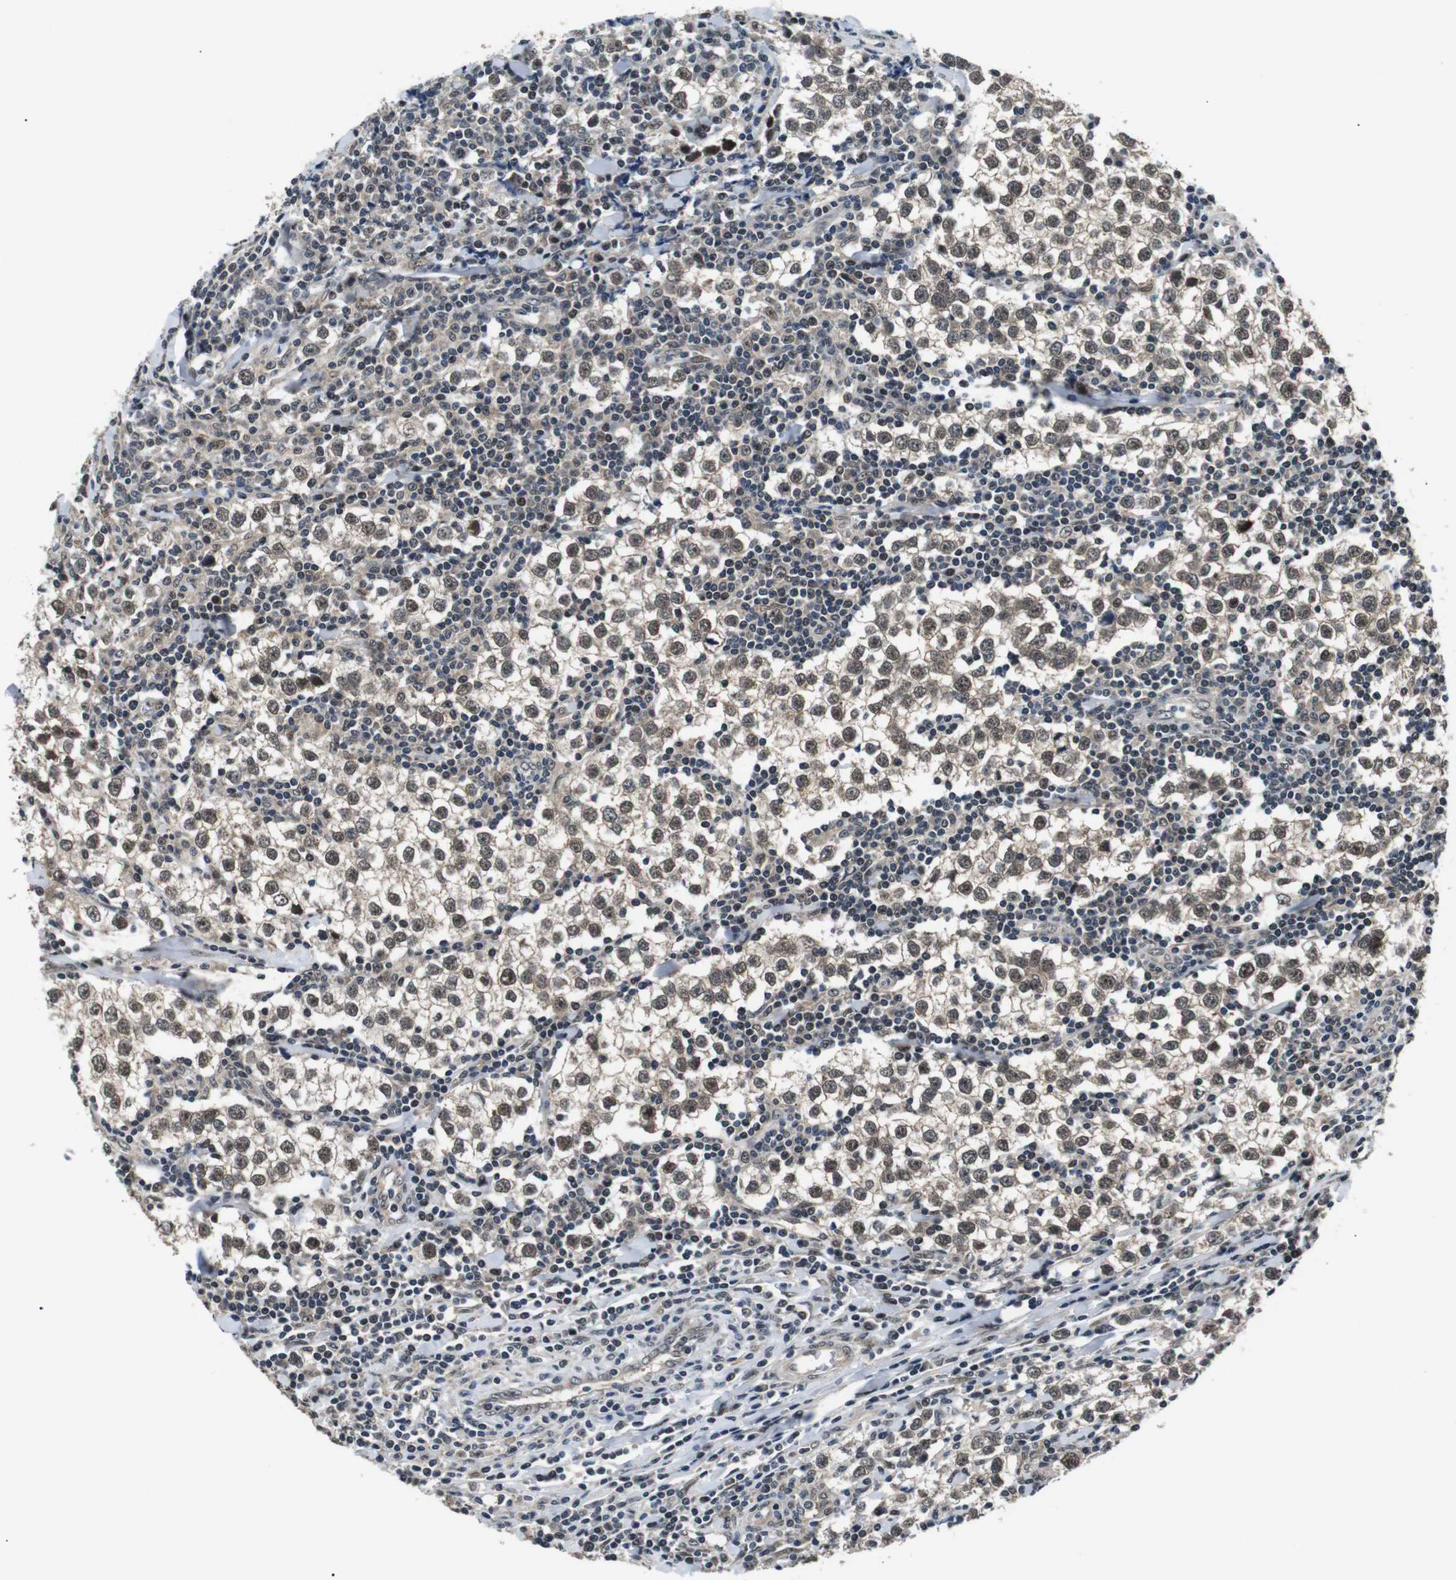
{"staining": {"intensity": "moderate", "quantity": ">75%", "location": "cytoplasmic/membranous,nuclear"}, "tissue": "testis cancer", "cell_type": "Tumor cells", "image_type": "cancer", "snomed": [{"axis": "morphology", "description": "Seminoma, NOS"}, {"axis": "morphology", "description": "Carcinoma, Embryonal, NOS"}, {"axis": "topography", "description": "Testis"}], "caption": "DAB immunohistochemical staining of human testis cancer (embryonal carcinoma) demonstrates moderate cytoplasmic/membranous and nuclear protein staining in about >75% of tumor cells.", "gene": "SKP1", "patient": {"sex": "male", "age": 36}}